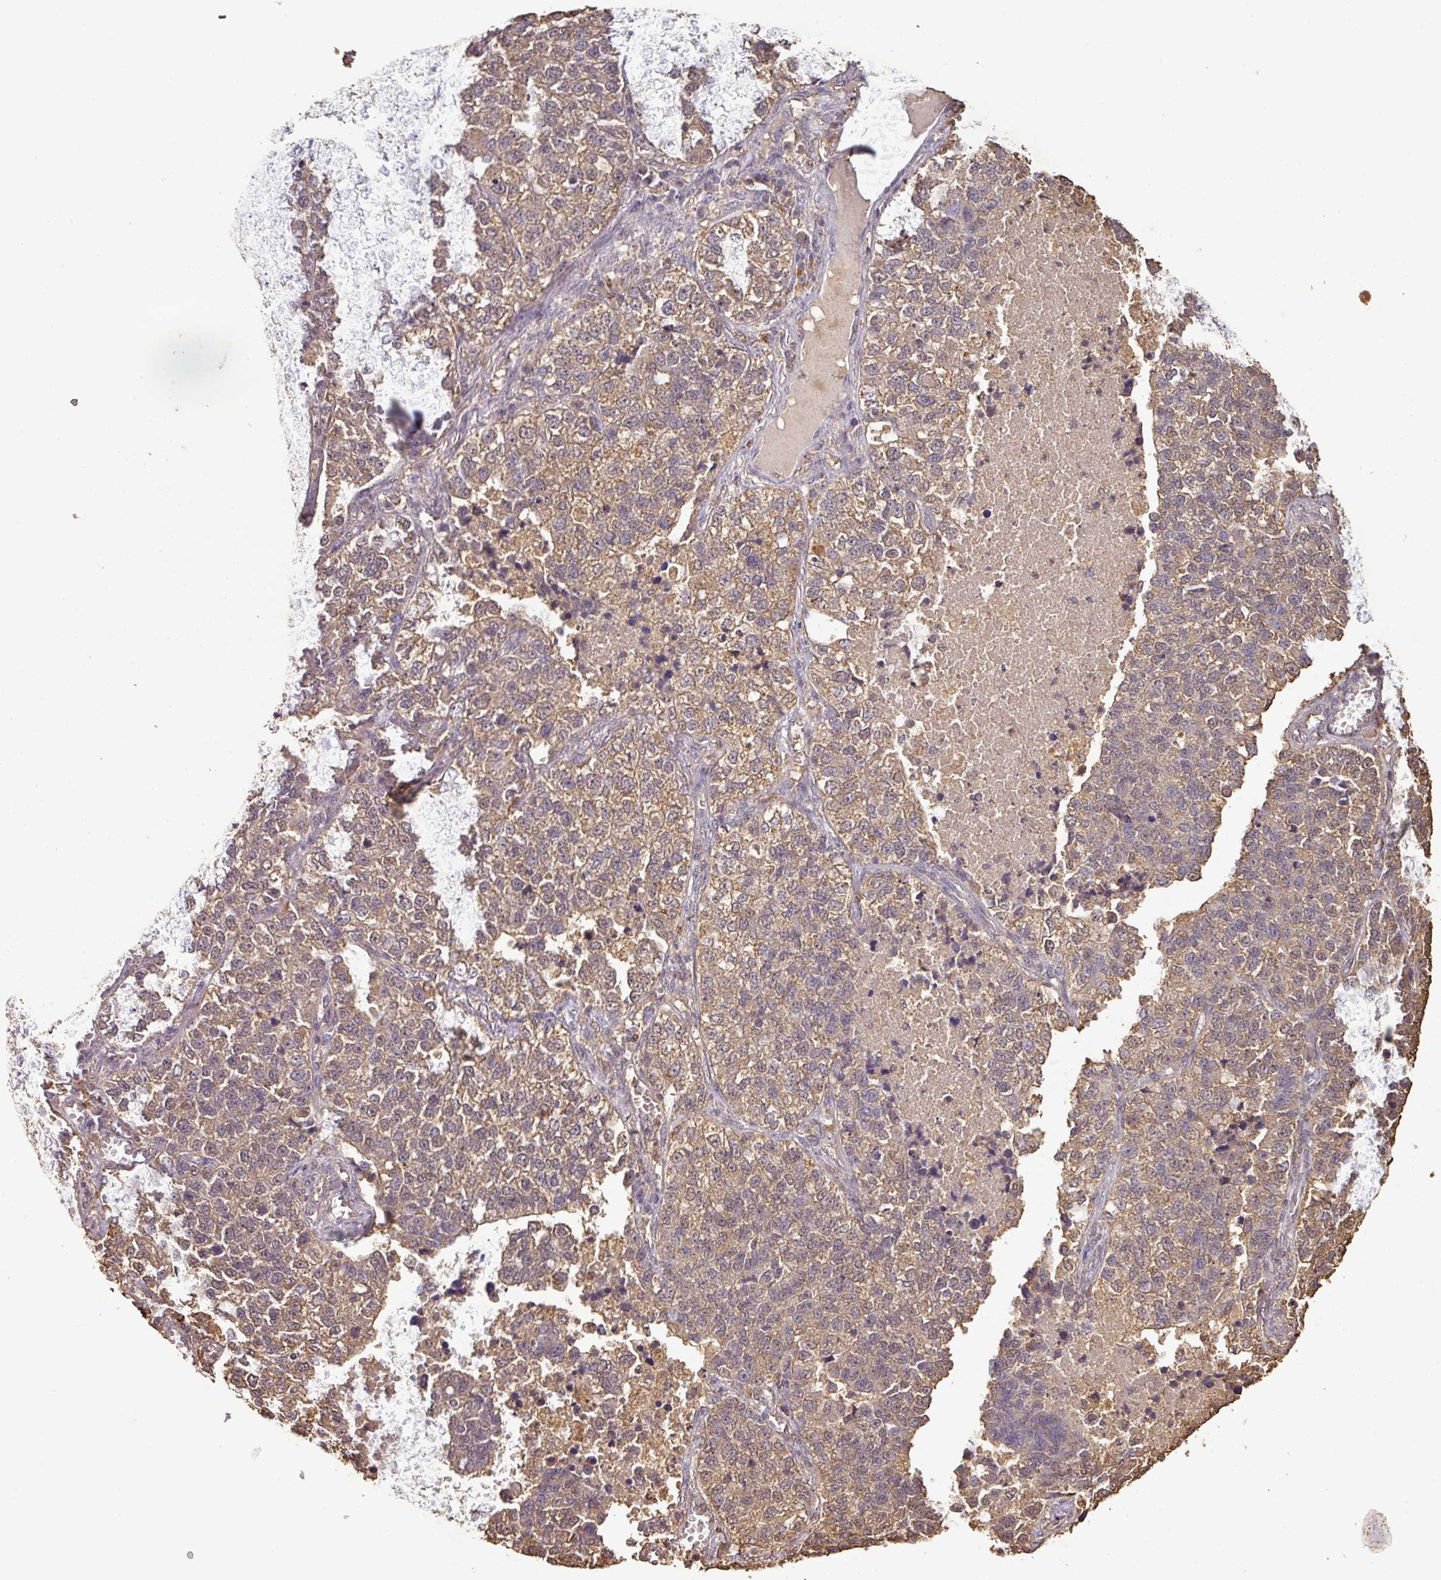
{"staining": {"intensity": "moderate", "quantity": ">75%", "location": "cytoplasmic/membranous"}, "tissue": "lung cancer", "cell_type": "Tumor cells", "image_type": "cancer", "snomed": [{"axis": "morphology", "description": "Adenocarcinoma, NOS"}, {"axis": "topography", "description": "Lung"}], "caption": "A micrograph showing moderate cytoplasmic/membranous expression in about >75% of tumor cells in lung cancer, as visualized by brown immunohistochemical staining.", "gene": "ATAT1", "patient": {"sex": "male", "age": 49}}